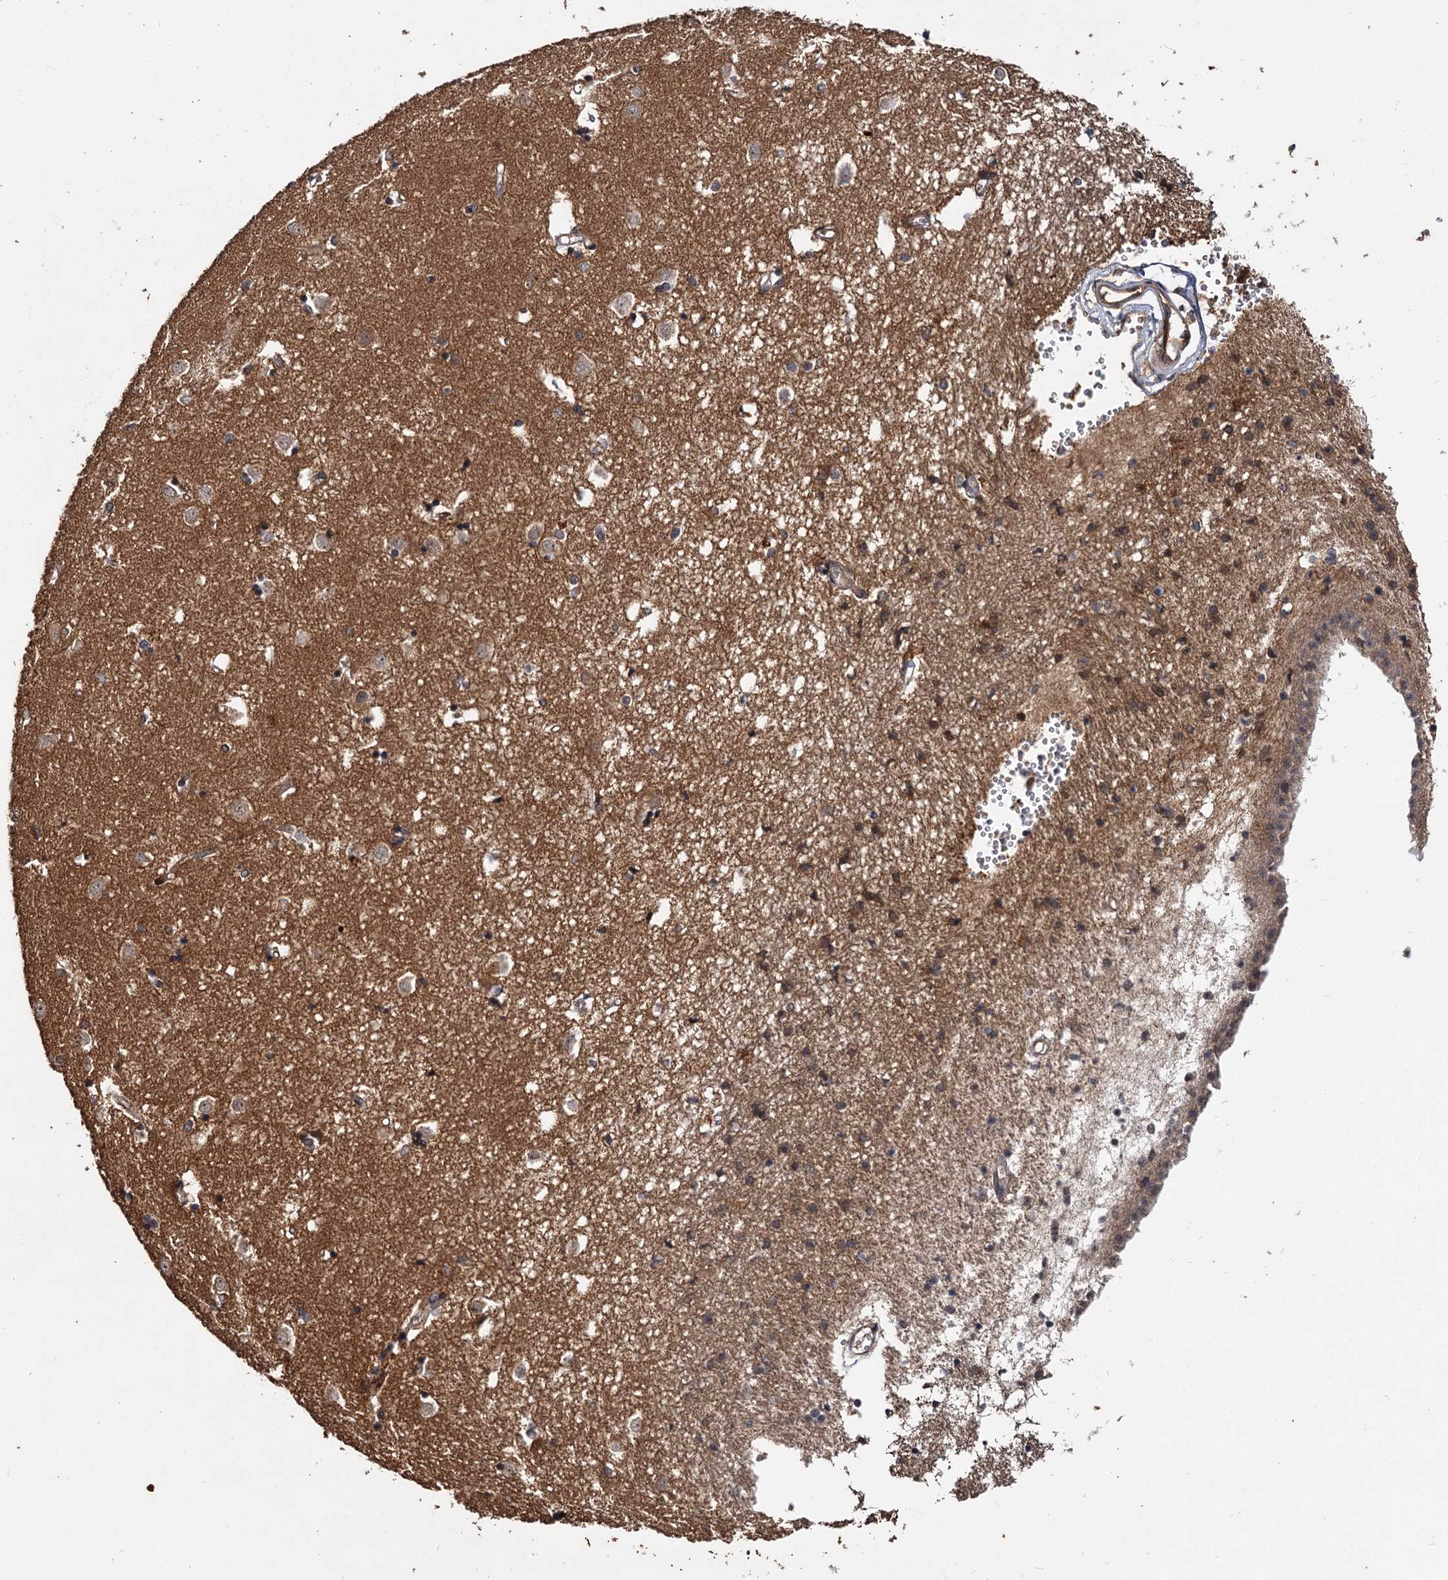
{"staining": {"intensity": "moderate", "quantity": "25%-75%", "location": "cytoplasmic/membranous,nuclear"}, "tissue": "caudate", "cell_type": "Glial cells", "image_type": "normal", "snomed": [{"axis": "morphology", "description": "Normal tissue, NOS"}, {"axis": "topography", "description": "Lateral ventricle wall"}], "caption": "IHC (DAB (3,3'-diaminobenzidine)) staining of benign caudate exhibits moderate cytoplasmic/membranous,nuclear protein expression in approximately 25%-75% of glial cells. The protein is shown in brown color, while the nuclei are stained blue.", "gene": "MBD6", "patient": {"sex": "male", "age": 45}}